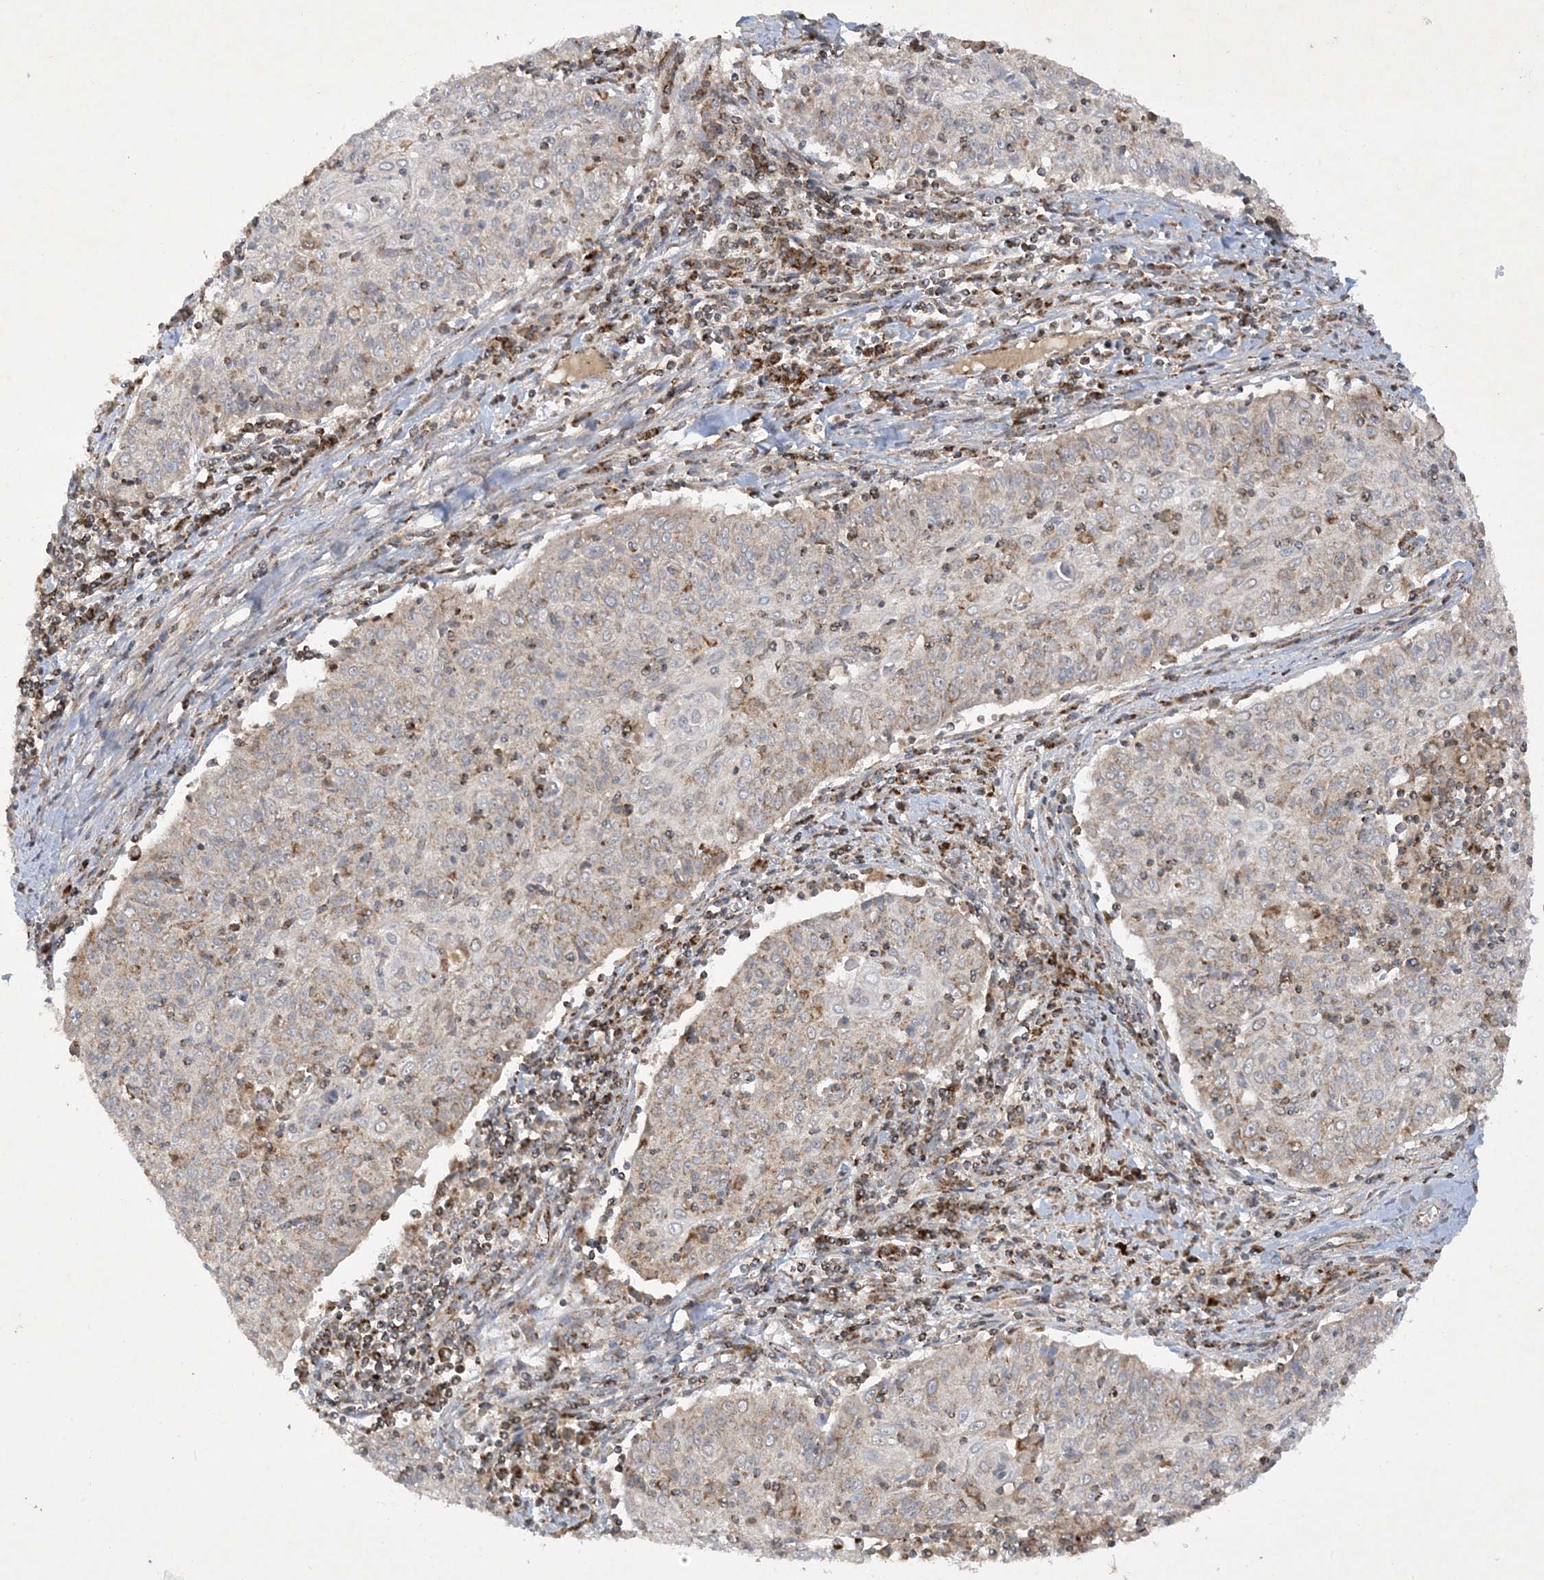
{"staining": {"intensity": "weak", "quantity": "25%-75%", "location": "cytoplasmic/membranous"}, "tissue": "cervical cancer", "cell_type": "Tumor cells", "image_type": "cancer", "snomed": [{"axis": "morphology", "description": "Squamous cell carcinoma, NOS"}, {"axis": "topography", "description": "Cervix"}], "caption": "A high-resolution micrograph shows IHC staining of cervical cancer (squamous cell carcinoma), which displays weak cytoplasmic/membranous expression in approximately 25%-75% of tumor cells.", "gene": "NDUFAF3", "patient": {"sex": "female", "age": 48}}